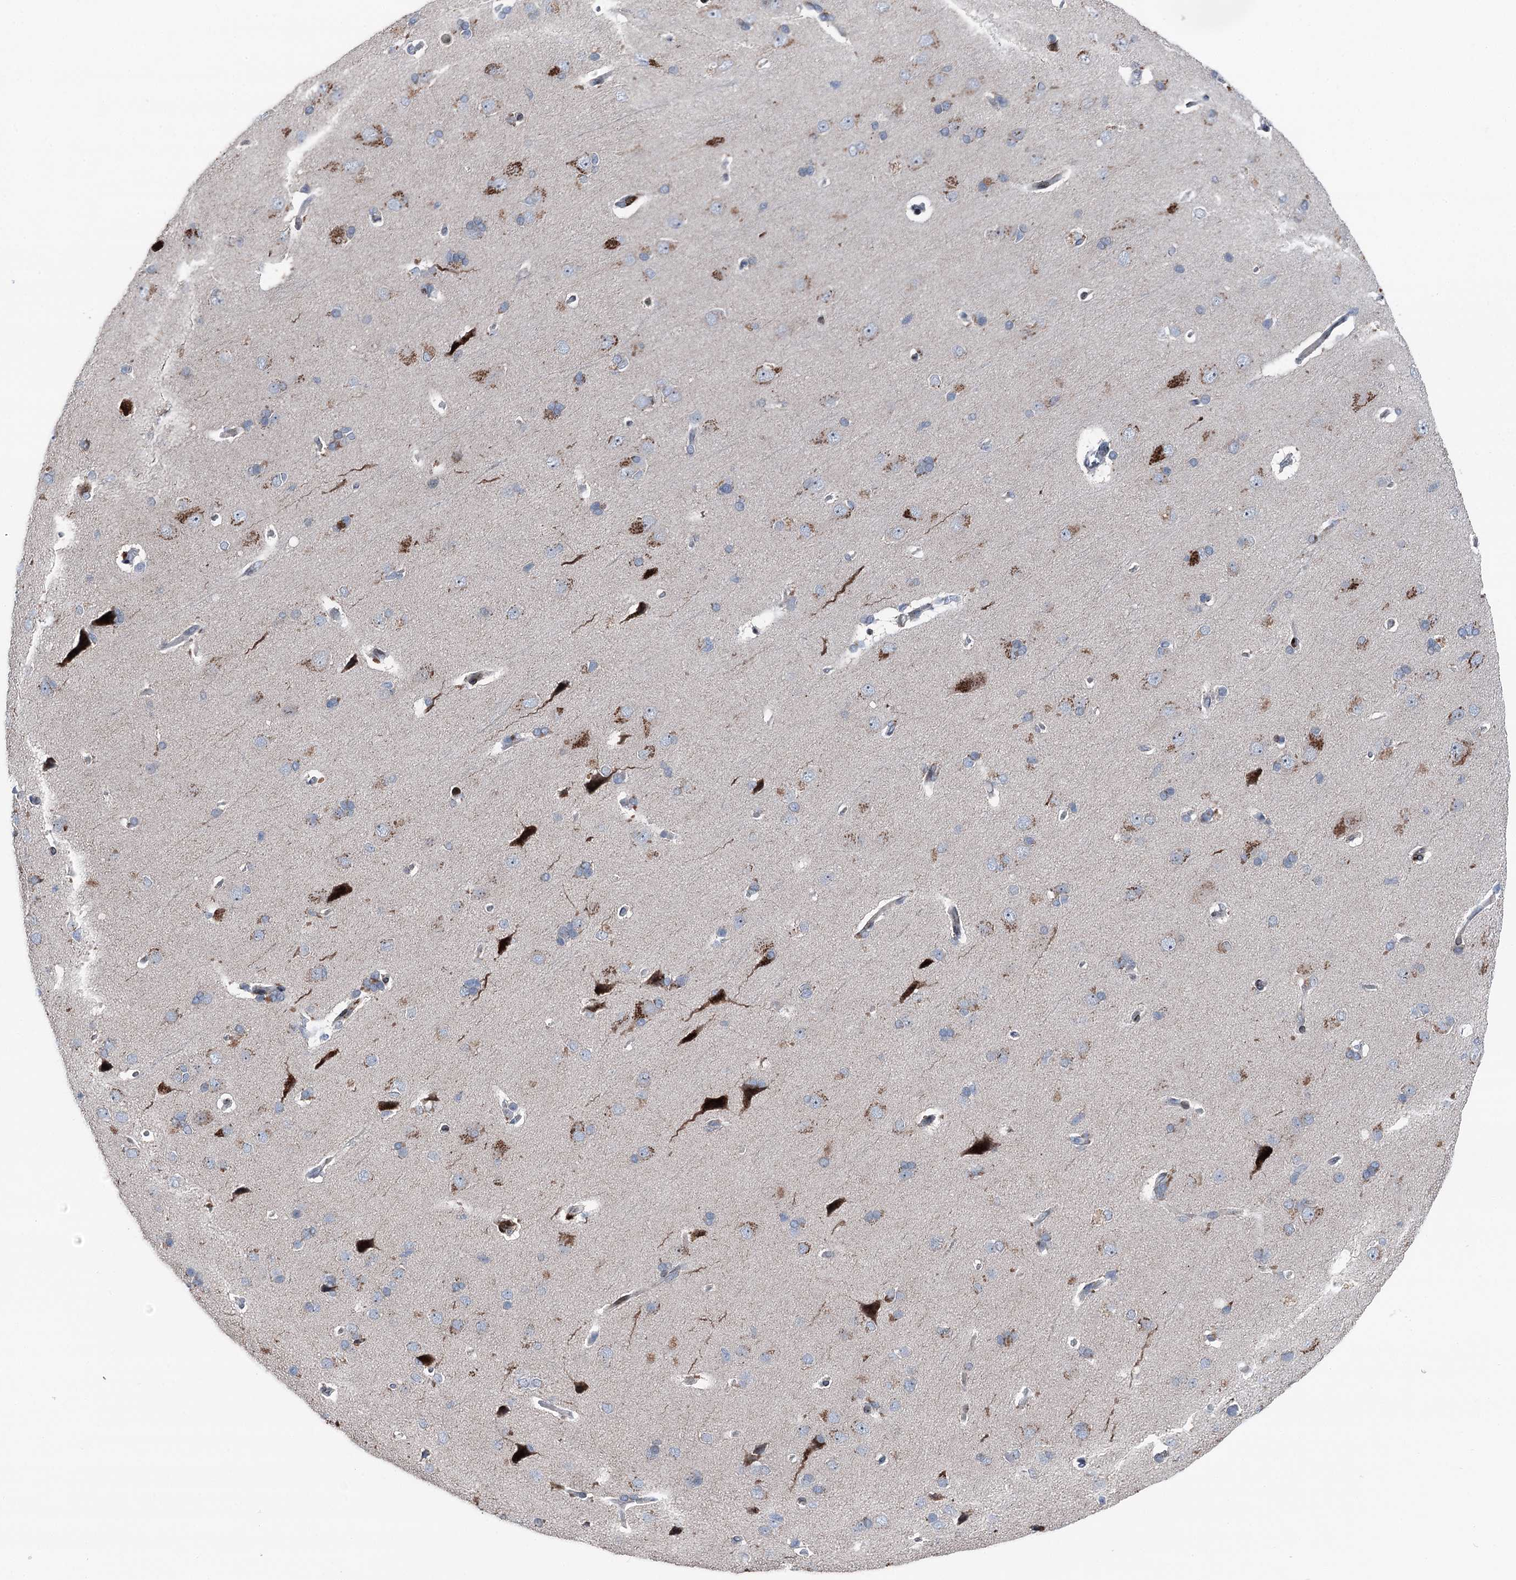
{"staining": {"intensity": "negative", "quantity": "none", "location": "none"}, "tissue": "cerebral cortex", "cell_type": "Endothelial cells", "image_type": "normal", "snomed": [{"axis": "morphology", "description": "Normal tissue, NOS"}, {"axis": "topography", "description": "Cerebral cortex"}], "caption": "High power microscopy photomicrograph of an IHC micrograph of unremarkable cerebral cortex, revealing no significant positivity in endothelial cells.", "gene": "MRPL14", "patient": {"sex": "male", "age": 62}}